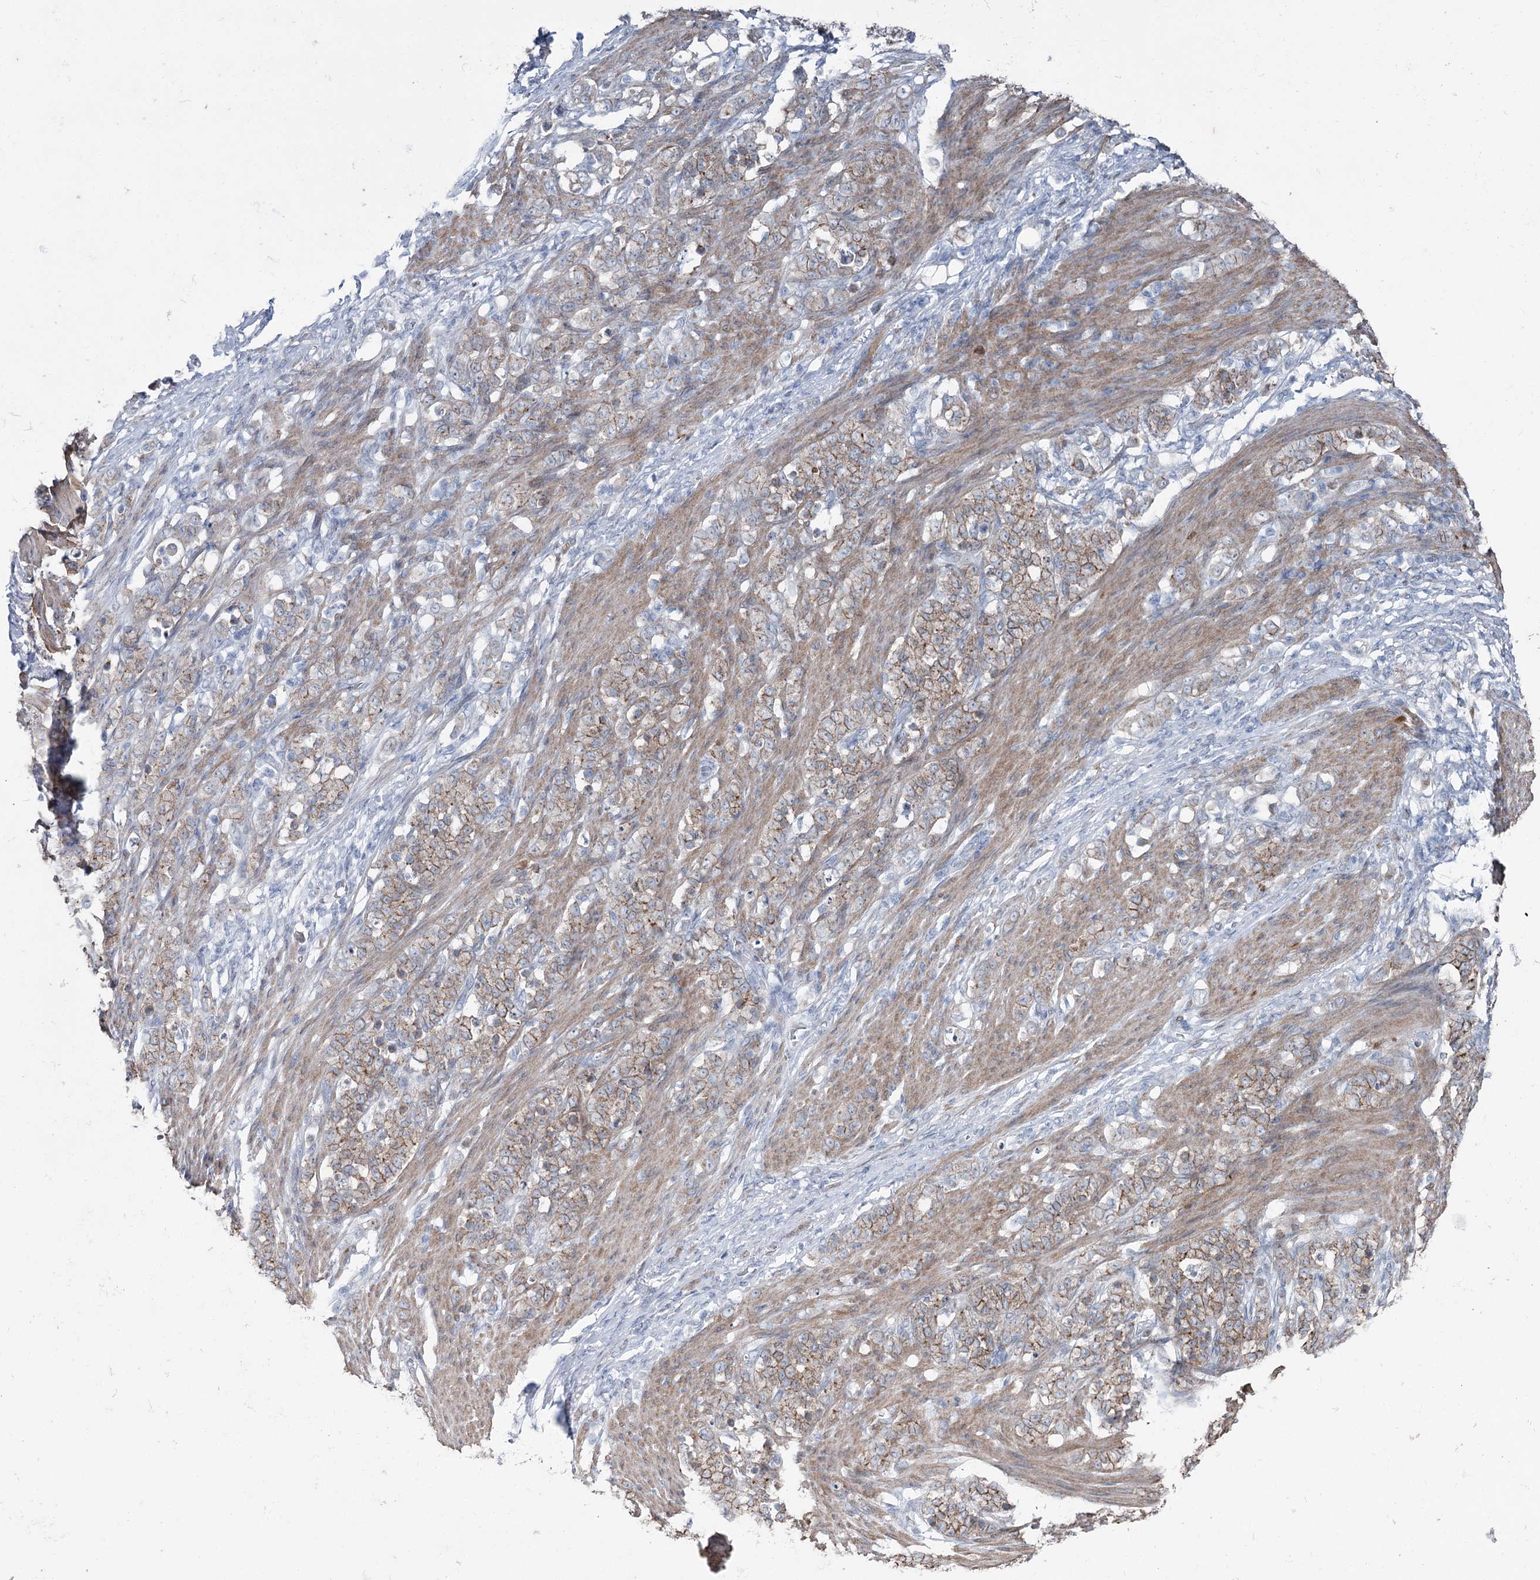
{"staining": {"intensity": "moderate", "quantity": ">75%", "location": "cytoplasmic/membranous"}, "tissue": "stomach cancer", "cell_type": "Tumor cells", "image_type": "cancer", "snomed": [{"axis": "morphology", "description": "Adenocarcinoma, NOS"}, {"axis": "topography", "description": "Stomach"}], "caption": "Immunohistochemical staining of human stomach cancer (adenocarcinoma) exhibits medium levels of moderate cytoplasmic/membranous staining in approximately >75% of tumor cells. The staining was performed using DAB (3,3'-diaminobenzidine) to visualize the protein expression in brown, while the nuclei were stained in blue with hematoxylin (Magnification: 20x).", "gene": "FAM120B", "patient": {"sex": "female", "age": 79}}